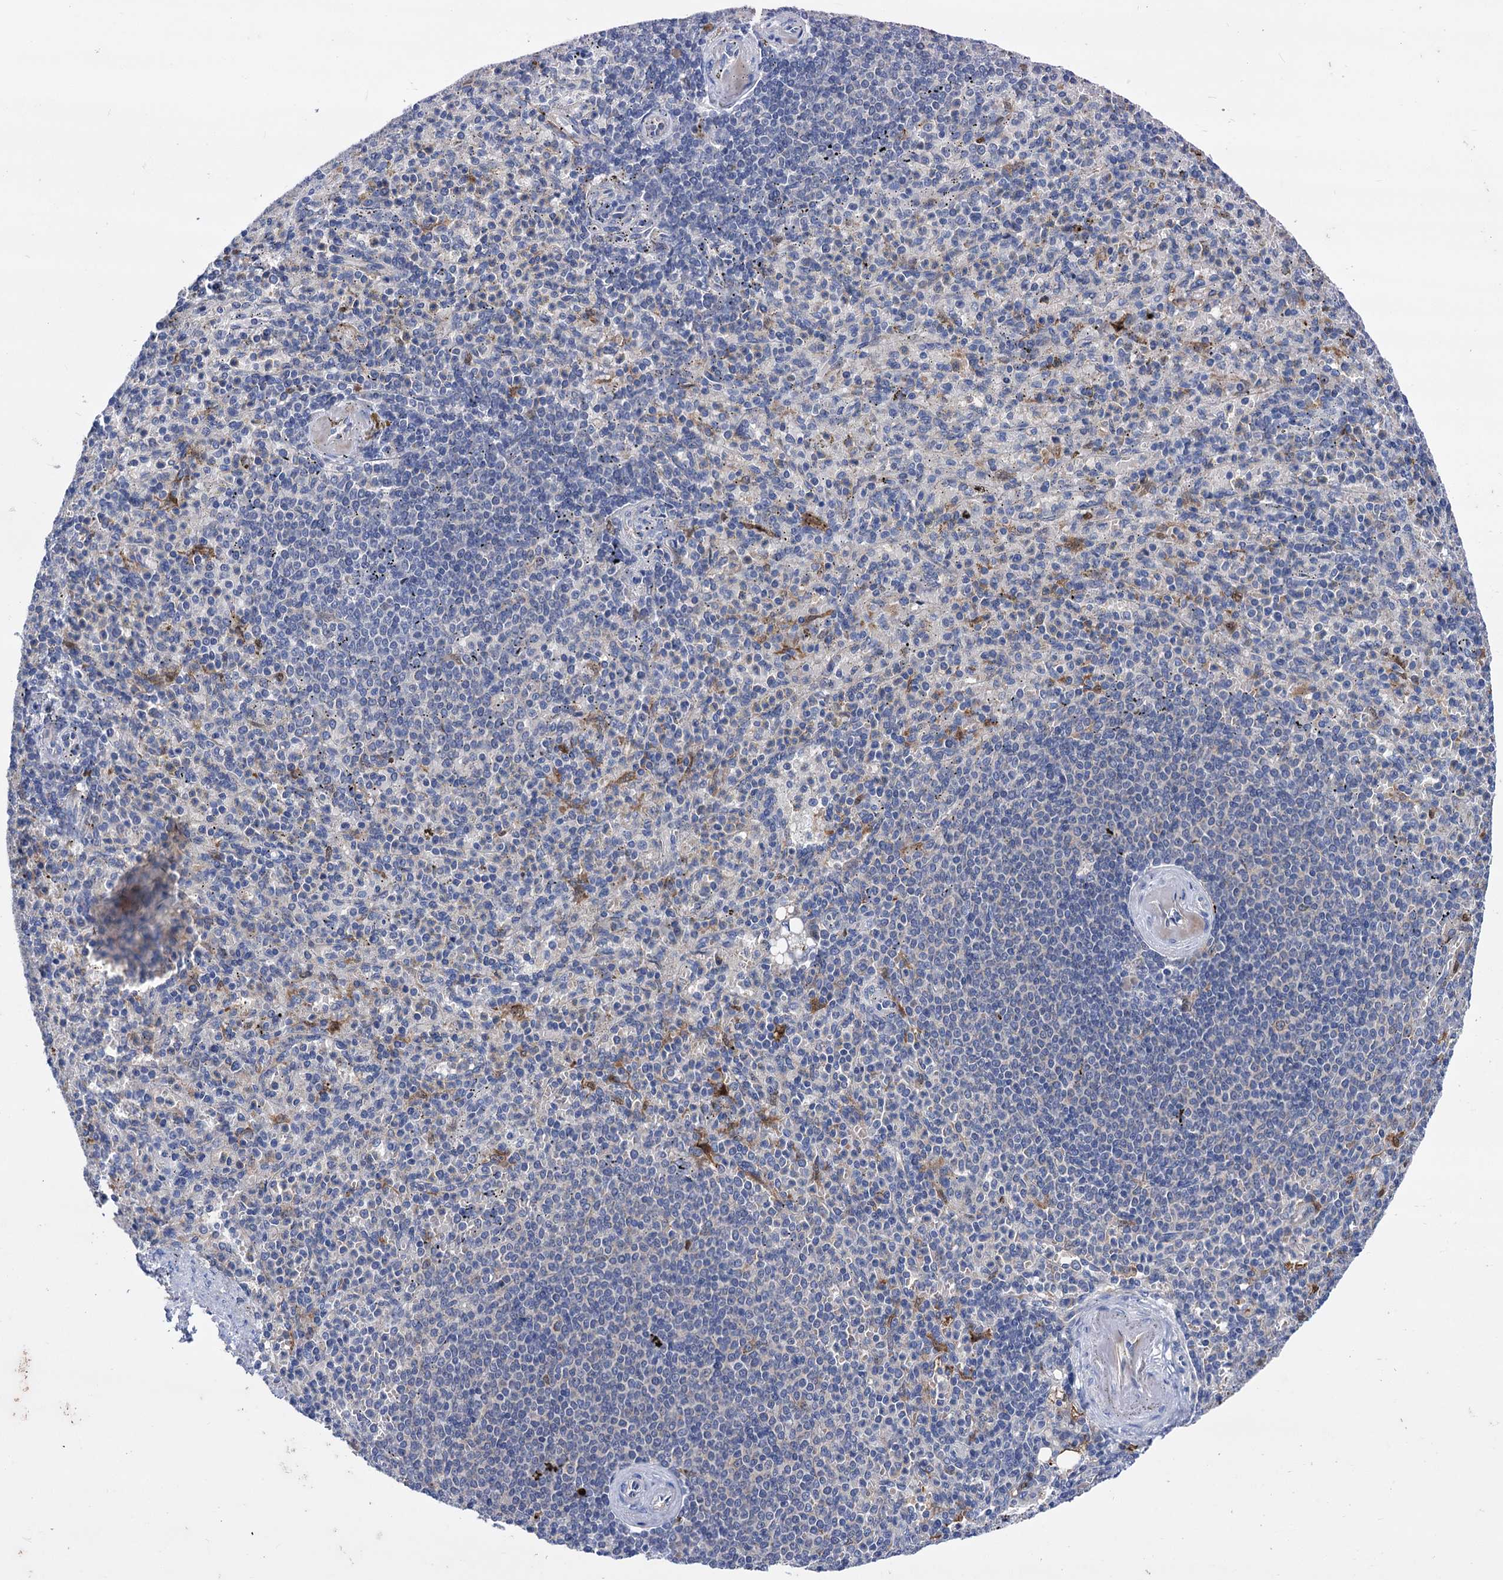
{"staining": {"intensity": "negative", "quantity": "none", "location": "none"}, "tissue": "spleen", "cell_type": "Cells in red pulp", "image_type": "normal", "snomed": [{"axis": "morphology", "description": "Normal tissue, NOS"}, {"axis": "topography", "description": "Spleen"}], "caption": "Cells in red pulp are negative for brown protein staining in benign spleen.", "gene": "ZNRD2", "patient": {"sex": "female", "age": 74}}